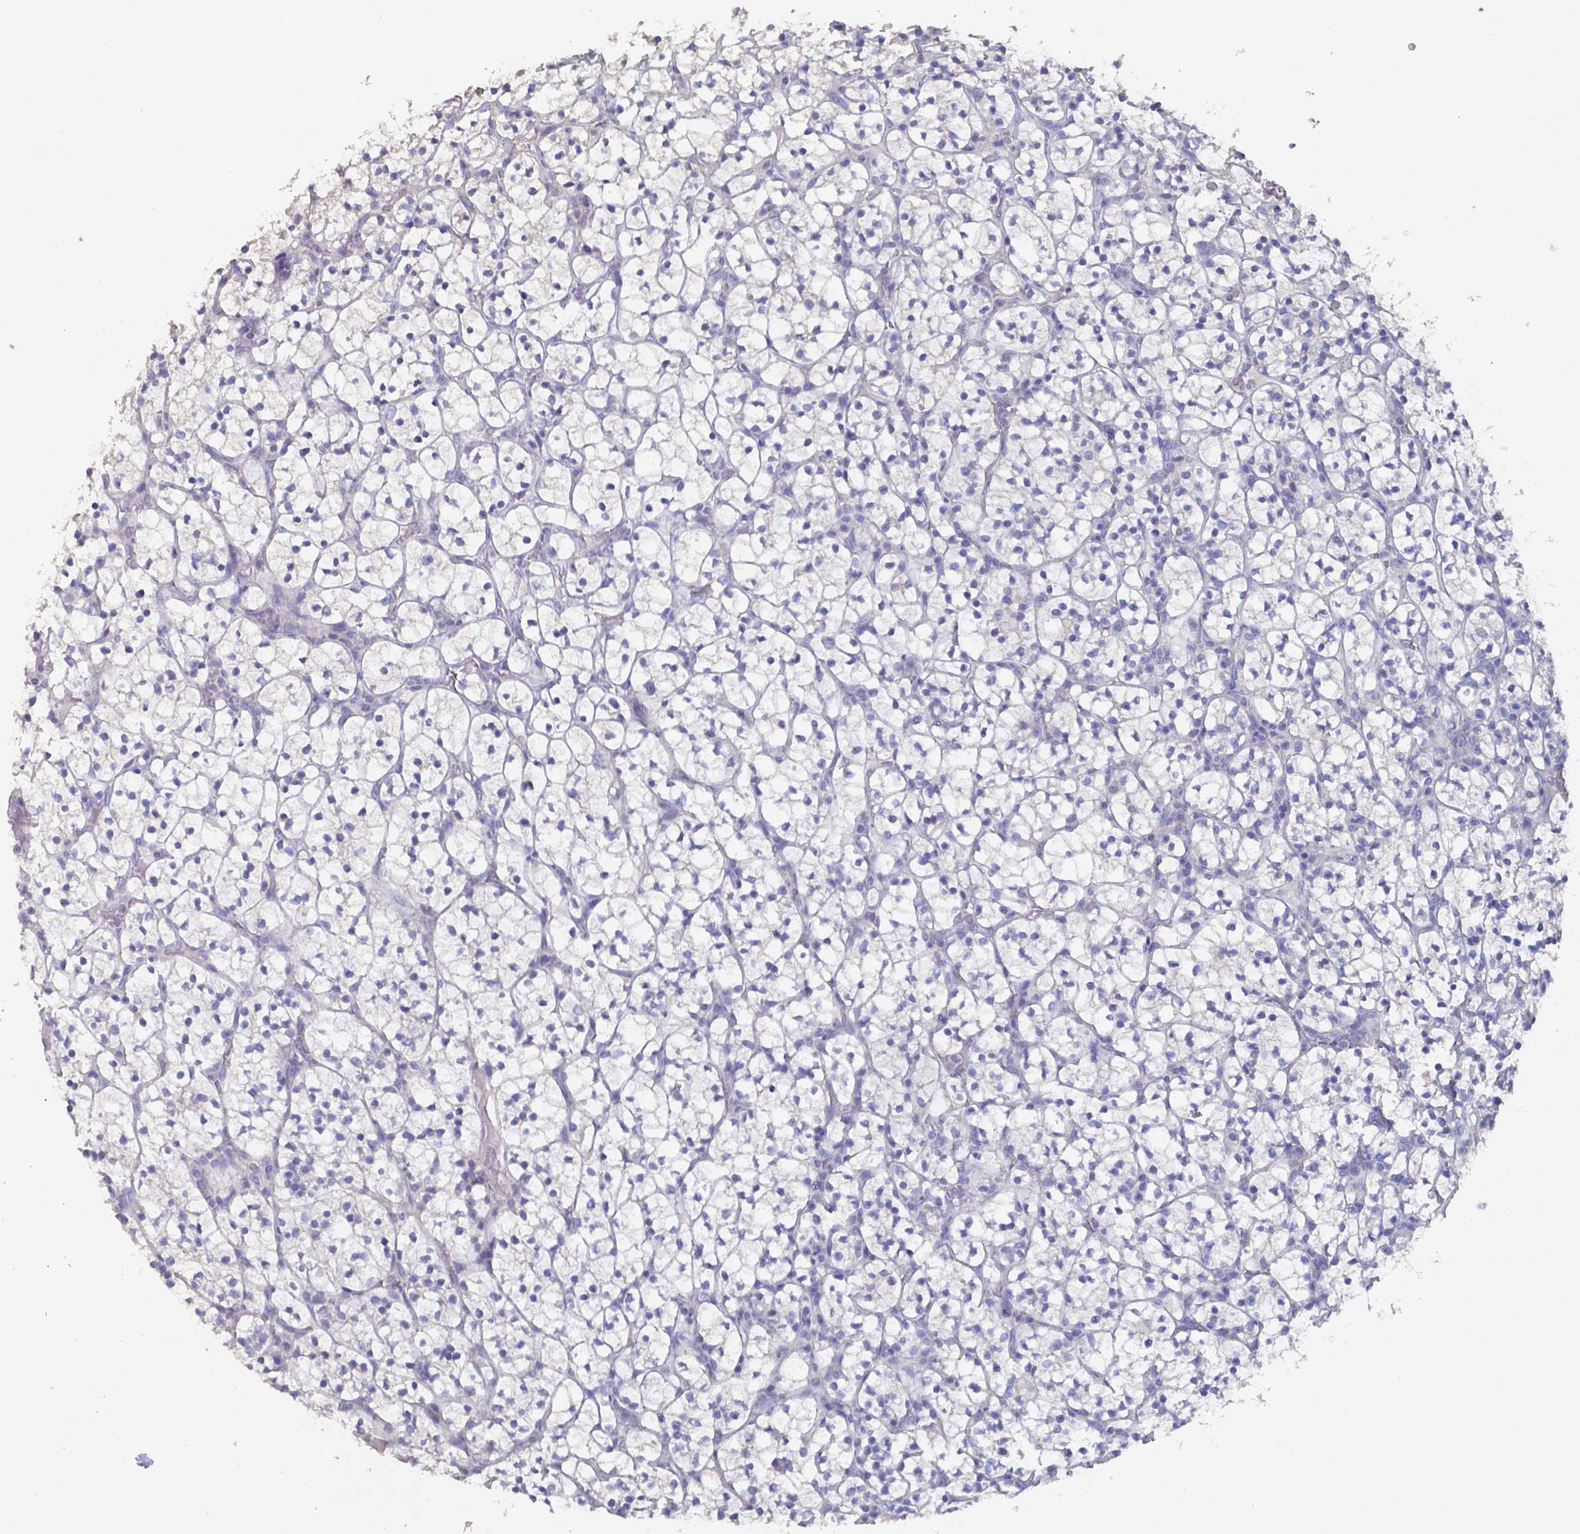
{"staining": {"intensity": "negative", "quantity": "none", "location": "none"}, "tissue": "renal cancer", "cell_type": "Tumor cells", "image_type": "cancer", "snomed": [{"axis": "morphology", "description": "Adenocarcinoma, NOS"}, {"axis": "topography", "description": "Kidney"}], "caption": "High power microscopy photomicrograph of an IHC histopathology image of adenocarcinoma (renal), revealing no significant staining in tumor cells.", "gene": "FOXJ1", "patient": {"sex": "female", "age": 89}}